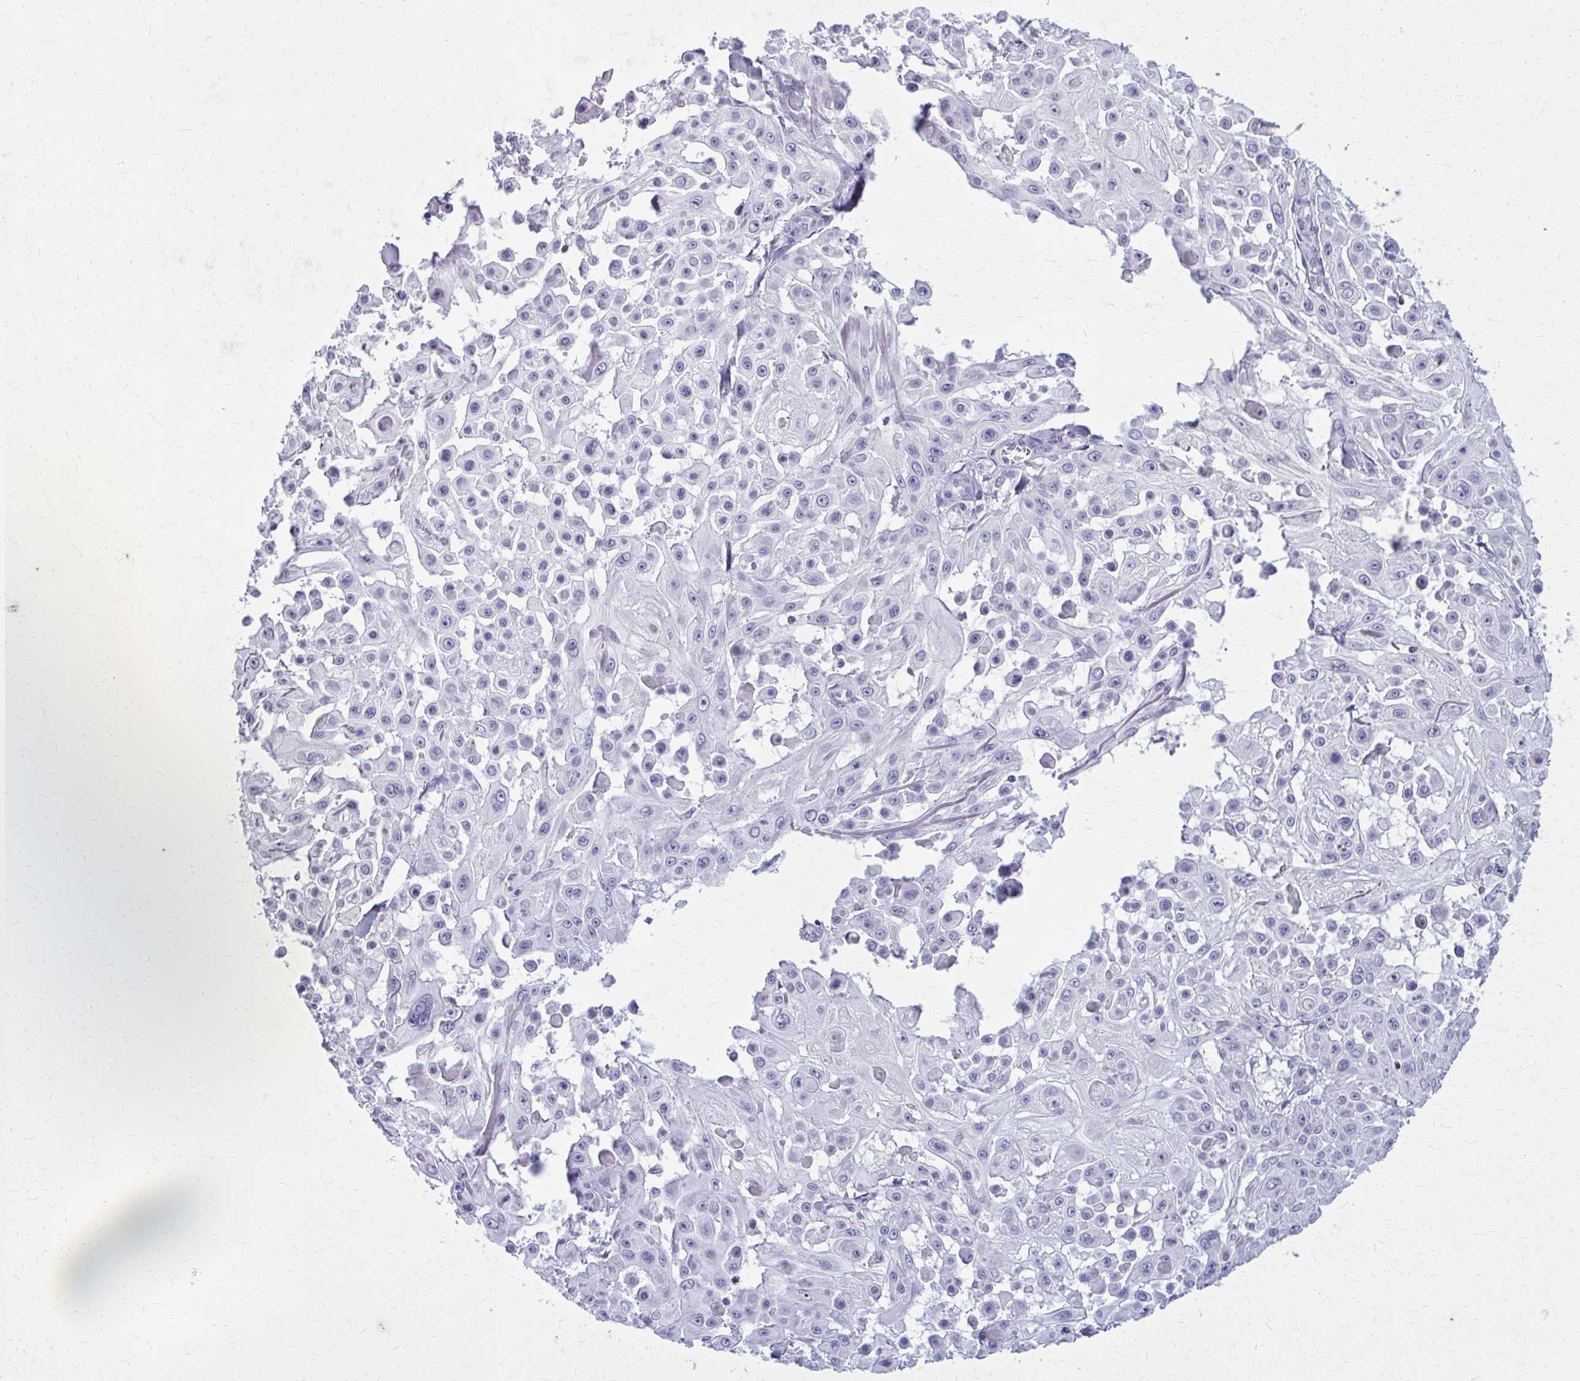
{"staining": {"intensity": "negative", "quantity": "none", "location": "none"}, "tissue": "skin cancer", "cell_type": "Tumor cells", "image_type": "cancer", "snomed": [{"axis": "morphology", "description": "Squamous cell carcinoma, NOS"}, {"axis": "topography", "description": "Skin"}], "caption": "Image shows no significant protein expression in tumor cells of squamous cell carcinoma (skin).", "gene": "CARD9", "patient": {"sex": "male", "age": 91}}